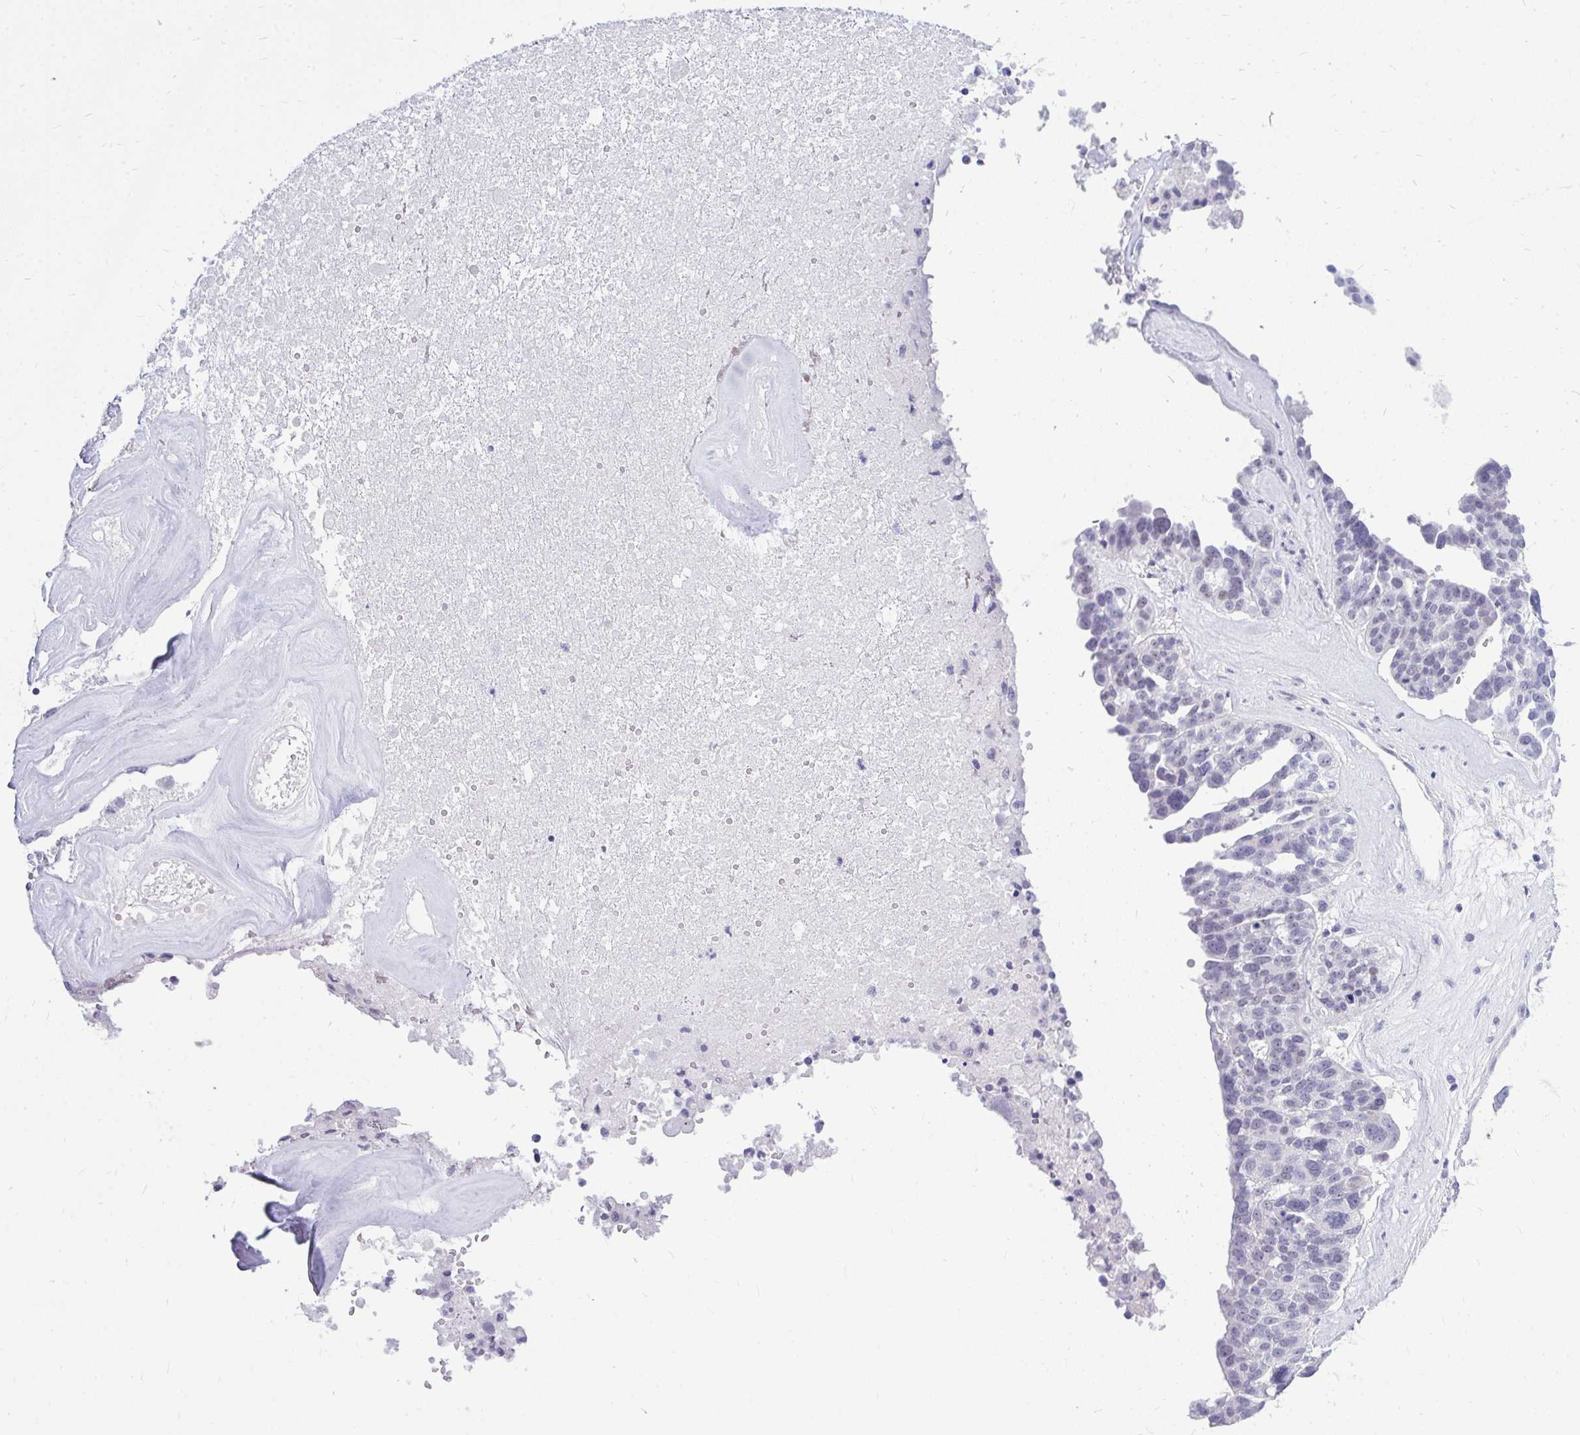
{"staining": {"intensity": "negative", "quantity": "none", "location": "none"}, "tissue": "ovarian cancer", "cell_type": "Tumor cells", "image_type": "cancer", "snomed": [{"axis": "morphology", "description": "Cystadenocarcinoma, serous, NOS"}, {"axis": "topography", "description": "Ovary"}], "caption": "Ovarian cancer (serous cystadenocarcinoma) stained for a protein using immunohistochemistry displays no positivity tumor cells.", "gene": "ZSCAN25", "patient": {"sex": "female", "age": 59}}